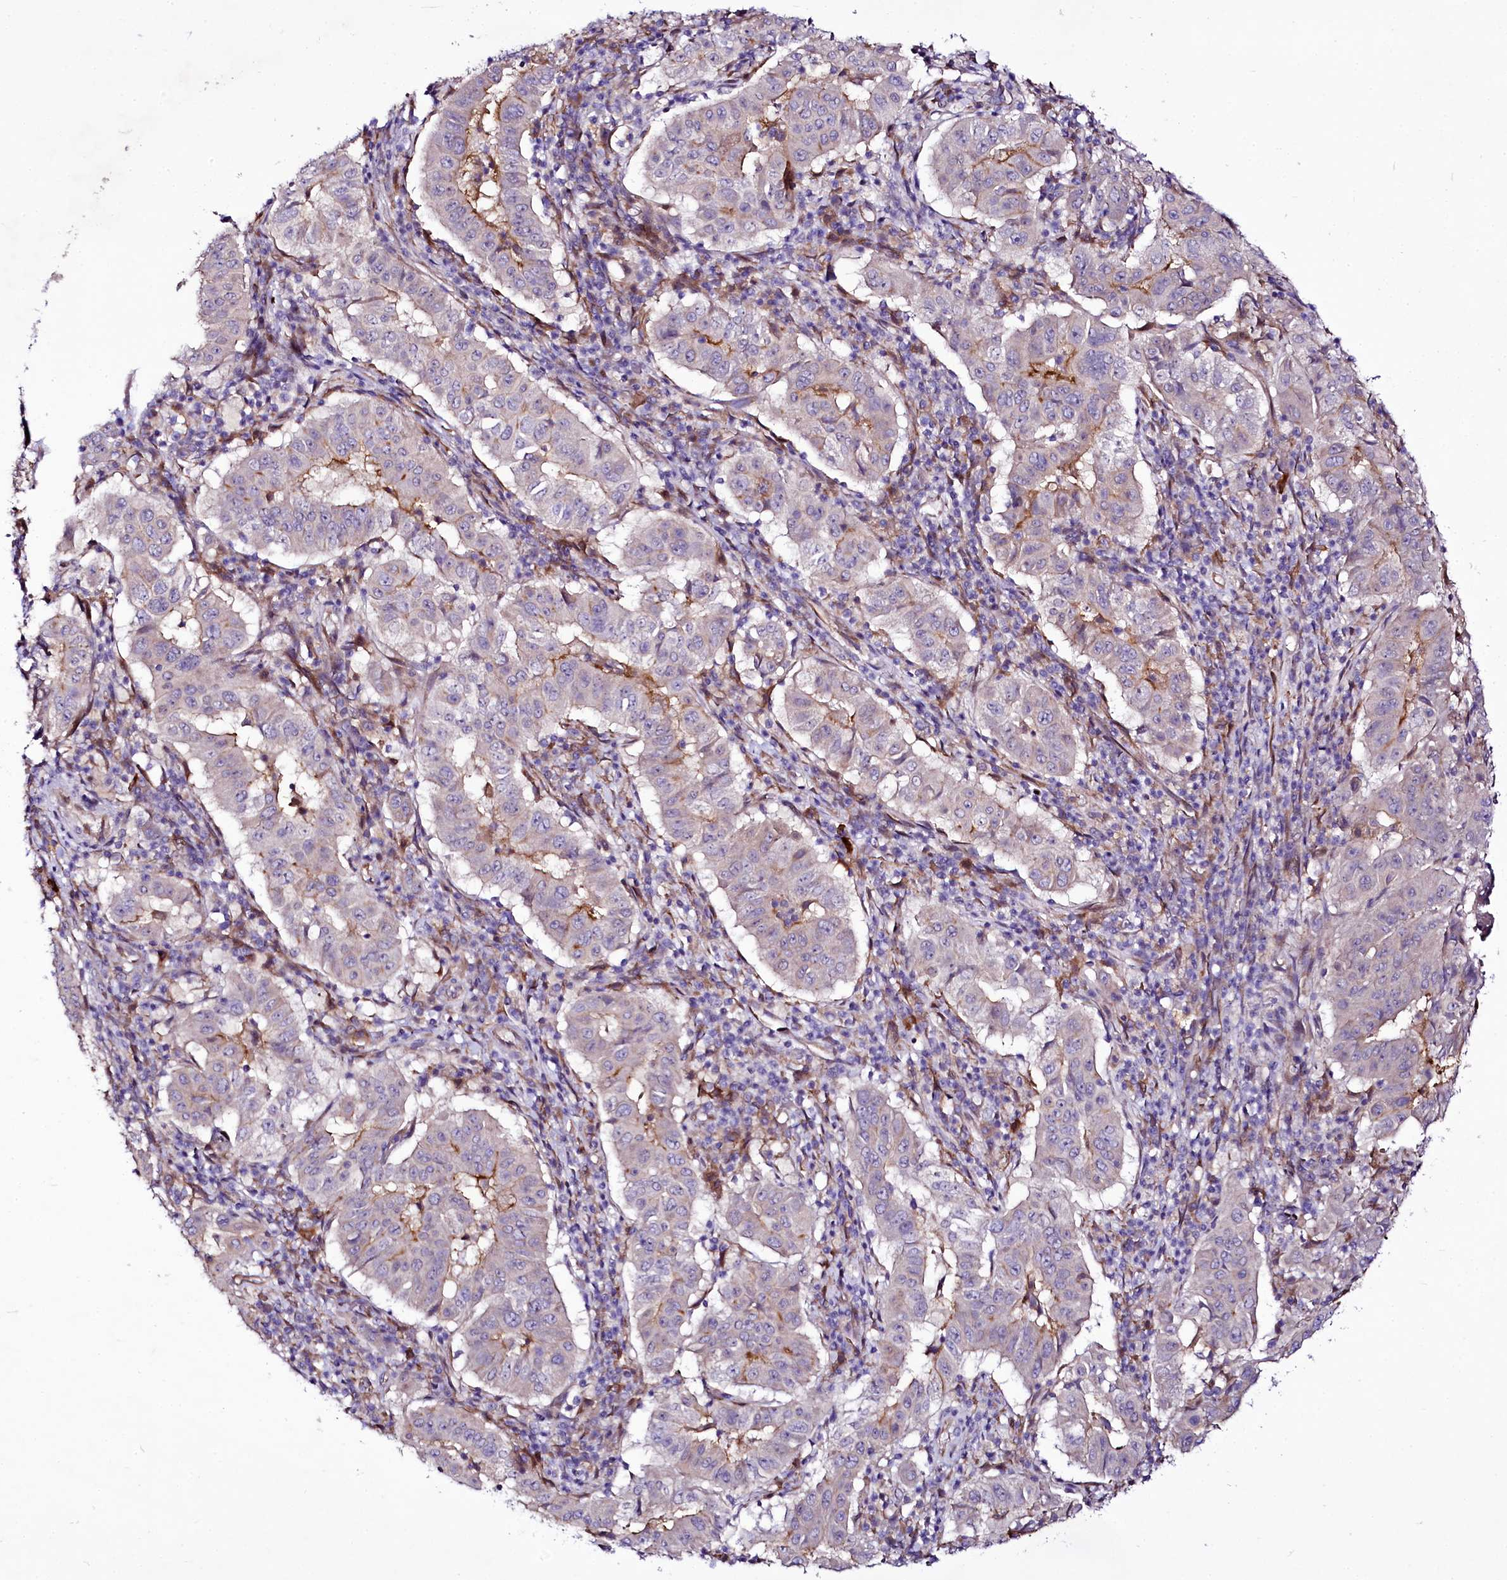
{"staining": {"intensity": "negative", "quantity": "none", "location": "none"}, "tissue": "pancreatic cancer", "cell_type": "Tumor cells", "image_type": "cancer", "snomed": [{"axis": "morphology", "description": "Adenocarcinoma, NOS"}, {"axis": "topography", "description": "Pancreas"}], "caption": "Immunohistochemical staining of human pancreatic cancer (adenocarcinoma) shows no significant expression in tumor cells. (DAB immunohistochemistry, high magnification).", "gene": "ZC3H12C", "patient": {"sex": "male", "age": 63}}